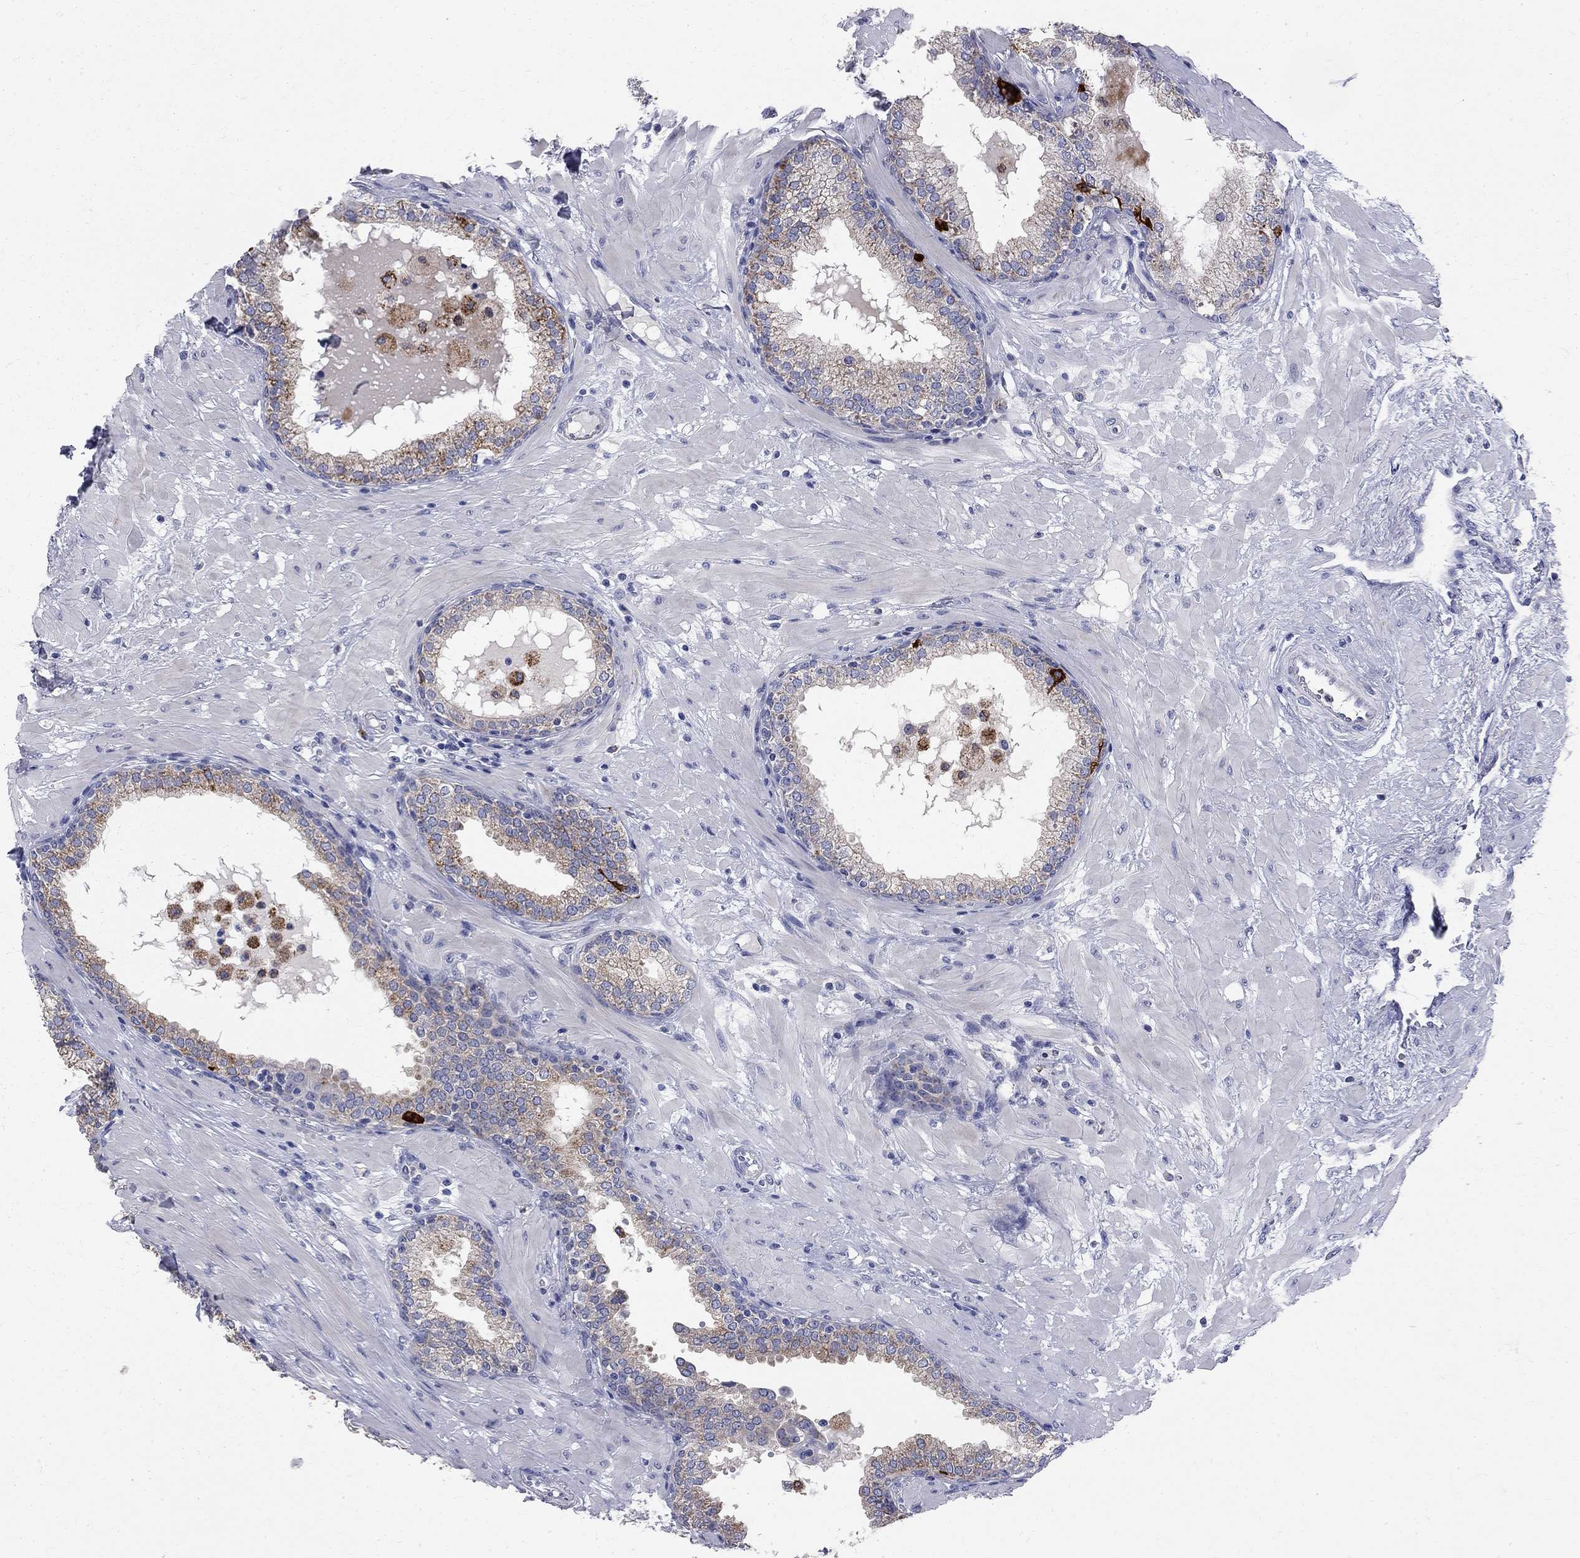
{"staining": {"intensity": "moderate", "quantity": "<25%", "location": "cytoplasmic/membranous"}, "tissue": "prostate", "cell_type": "Glandular cells", "image_type": "normal", "snomed": [{"axis": "morphology", "description": "Normal tissue, NOS"}, {"axis": "topography", "description": "Prostate"}], "caption": "Protein positivity by IHC reveals moderate cytoplasmic/membranous positivity in approximately <25% of glandular cells in unremarkable prostate.", "gene": "ACSL1", "patient": {"sex": "male", "age": 64}}